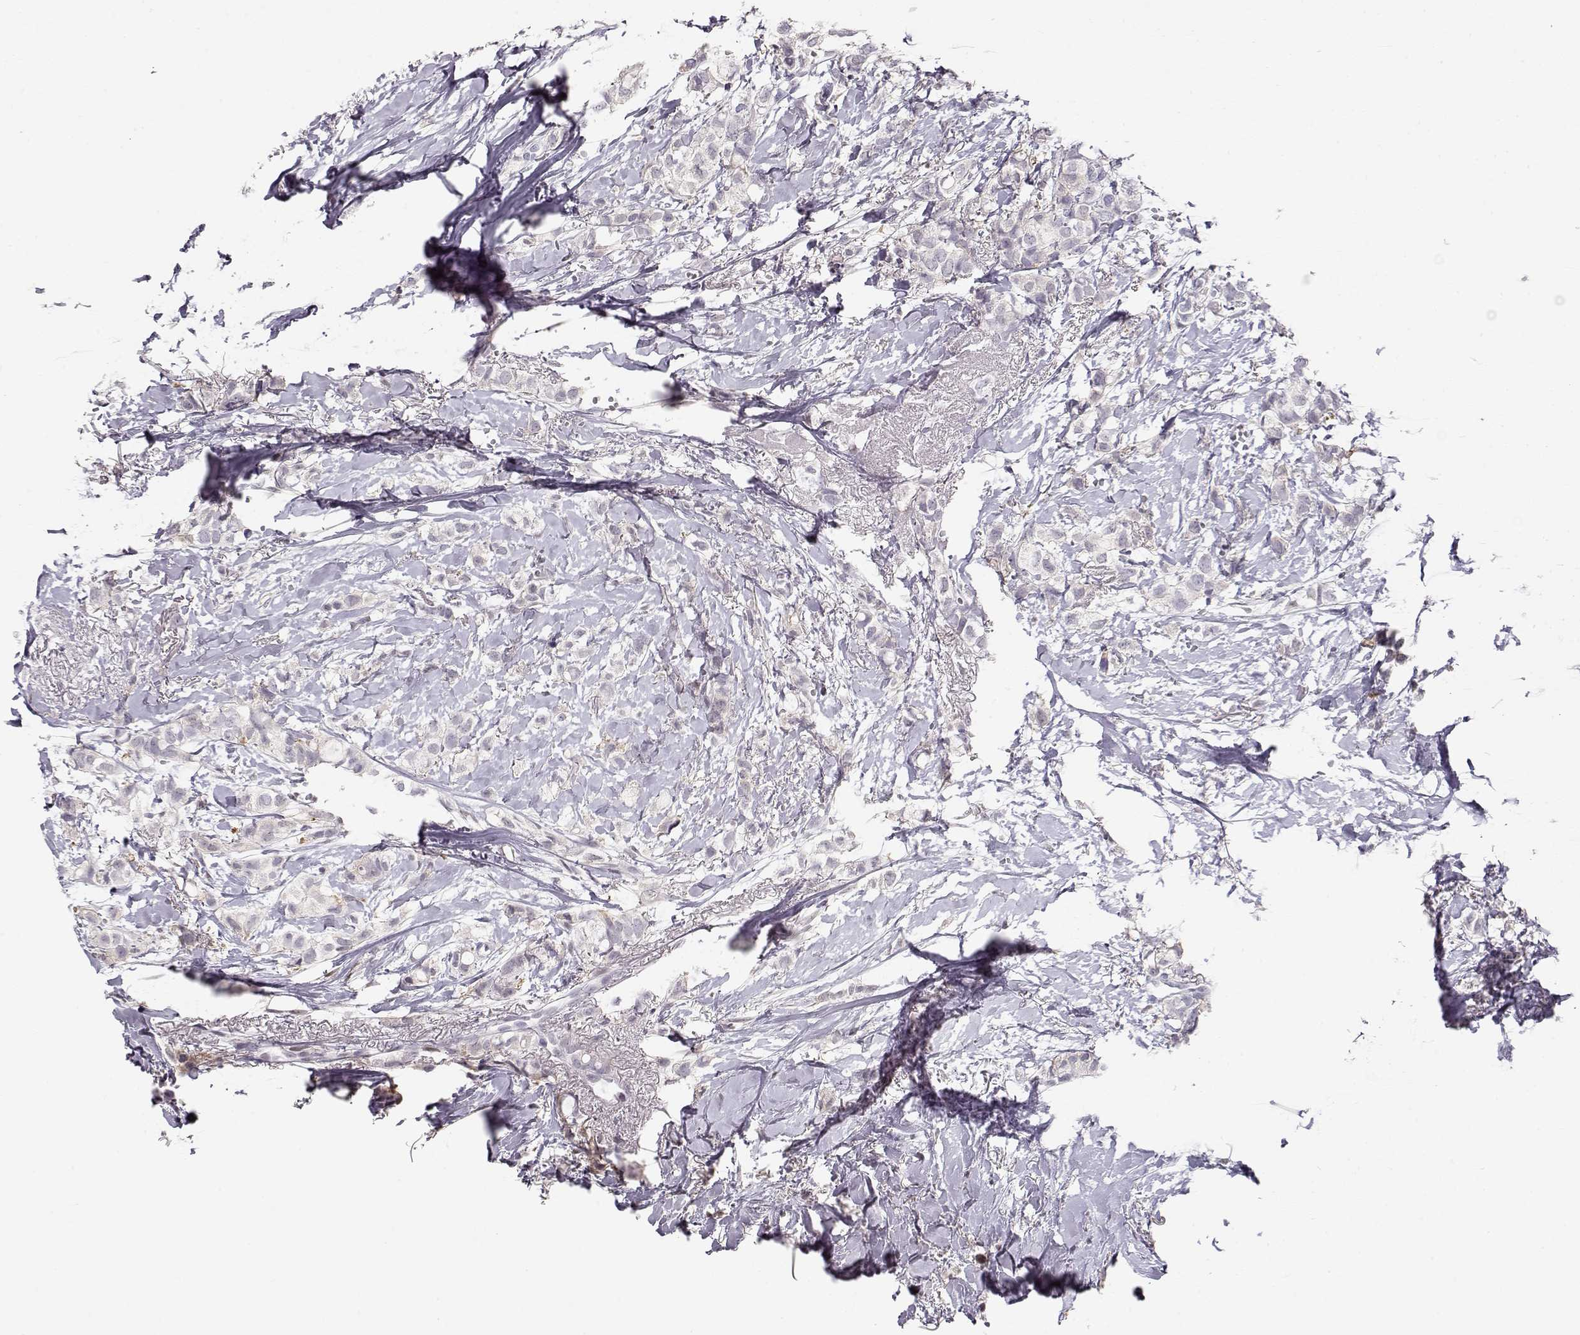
{"staining": {"intensity": "negative", "quantity": "none", "location": "none"}, "tissue": "breast cancer", "cell_type": "Tumor cells", "image_type": "cancer", "snomed": [{"axis": "morphology", "description": "Duct carcinoma"}, {"axis": "topography", "description": "Breast"}], "caption": "Protein analysis of intraductal carcinoma (breast) shows no significant expression in tumor cells.", "gene": "TEPP", "patient": {"sex": "female", "age": 85}}